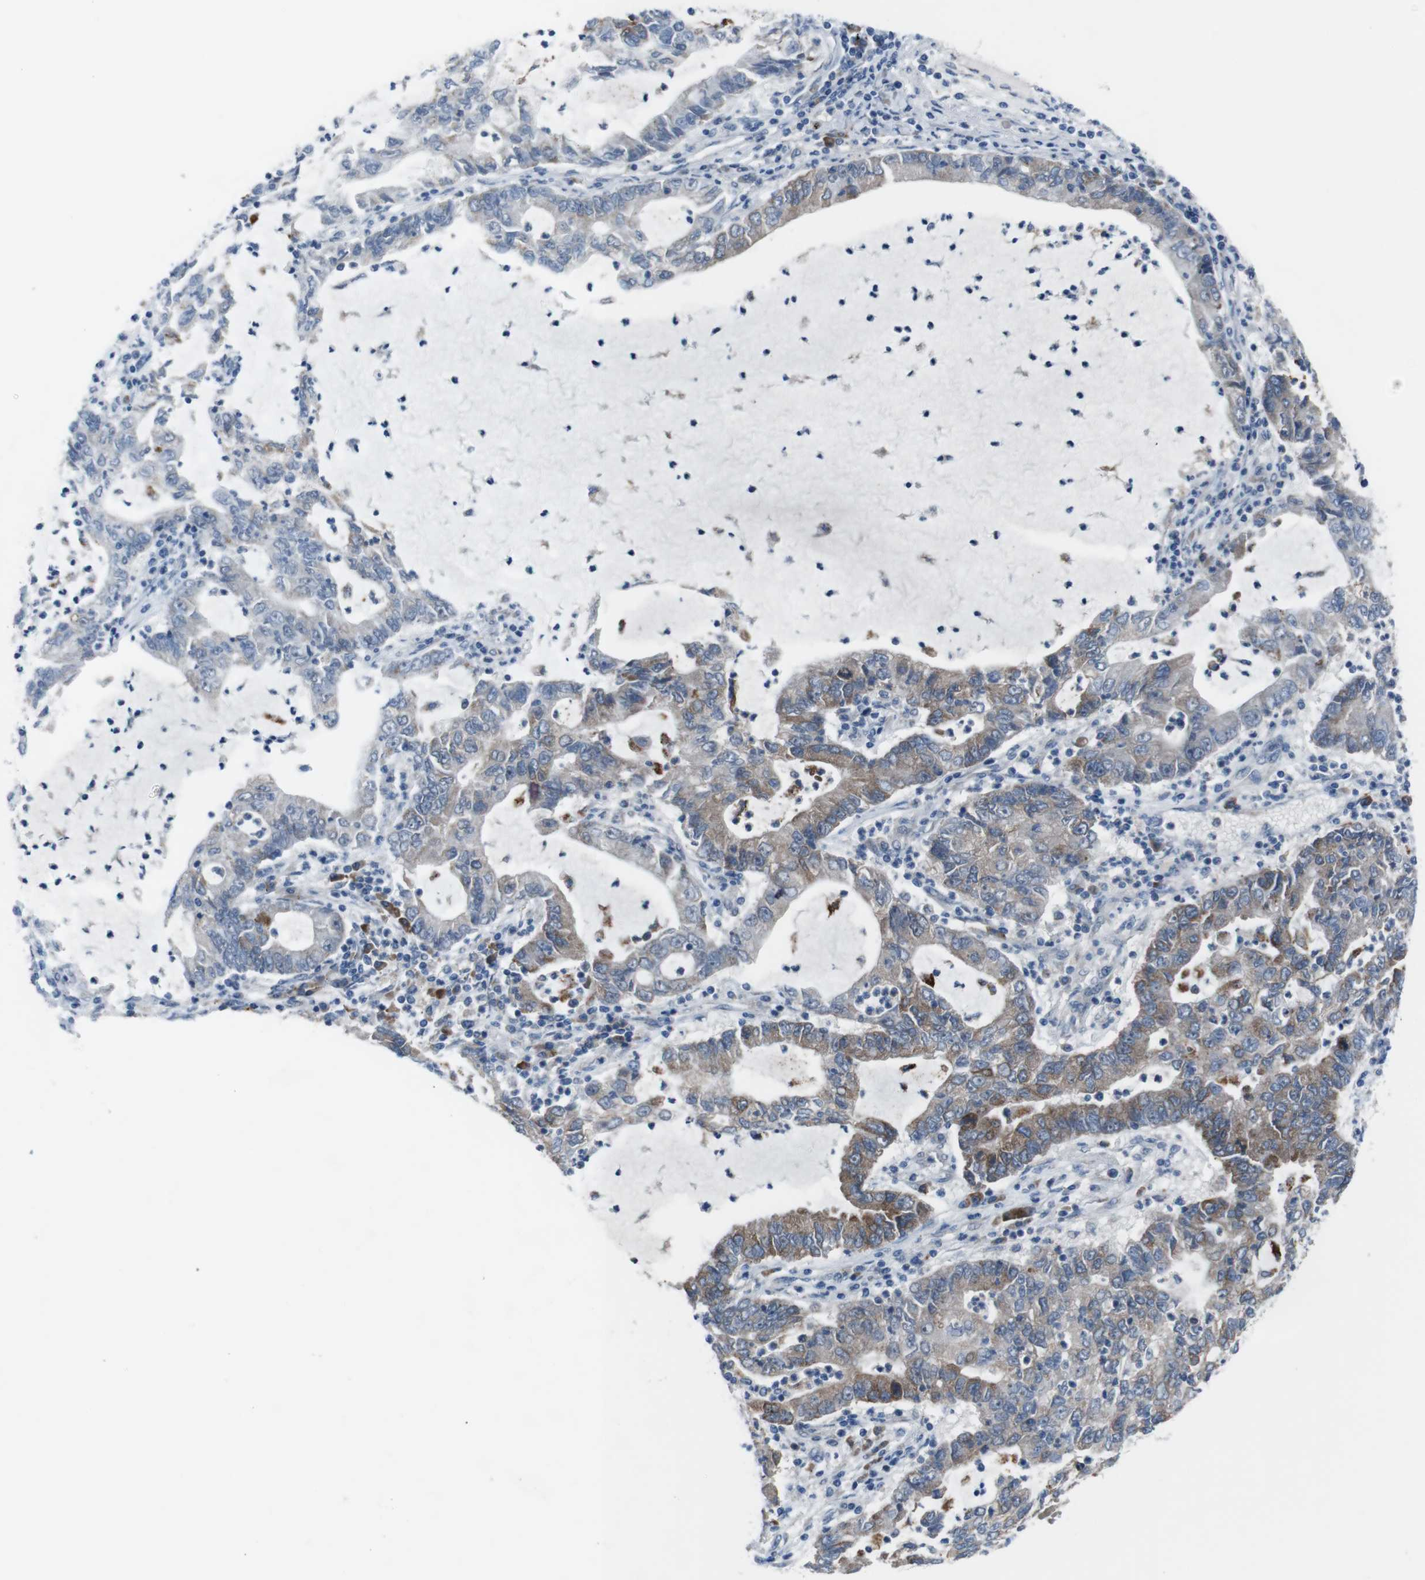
{"staining": {"intensity": "moderate", "quantity": "<25%", "location": "cytoplasmic/membranous"}, "tissue": "lung cancer", "cell_type": "Tumor cells", "image_type": "cancer", "snomed": [{"axis": "morphology", "description": "Adenocarcinoma, NOS"}, {"axis": "topography", "description": "Lung"}], "caption": "Adenocarcinoma (lung) was stained to show a protein in brown. There is low levels of moderate cytoplasmic/membranous positivity in about <25% of tumor cells.", "gene": "CDH22", "patient": {"sex": "female", "age": 51}}